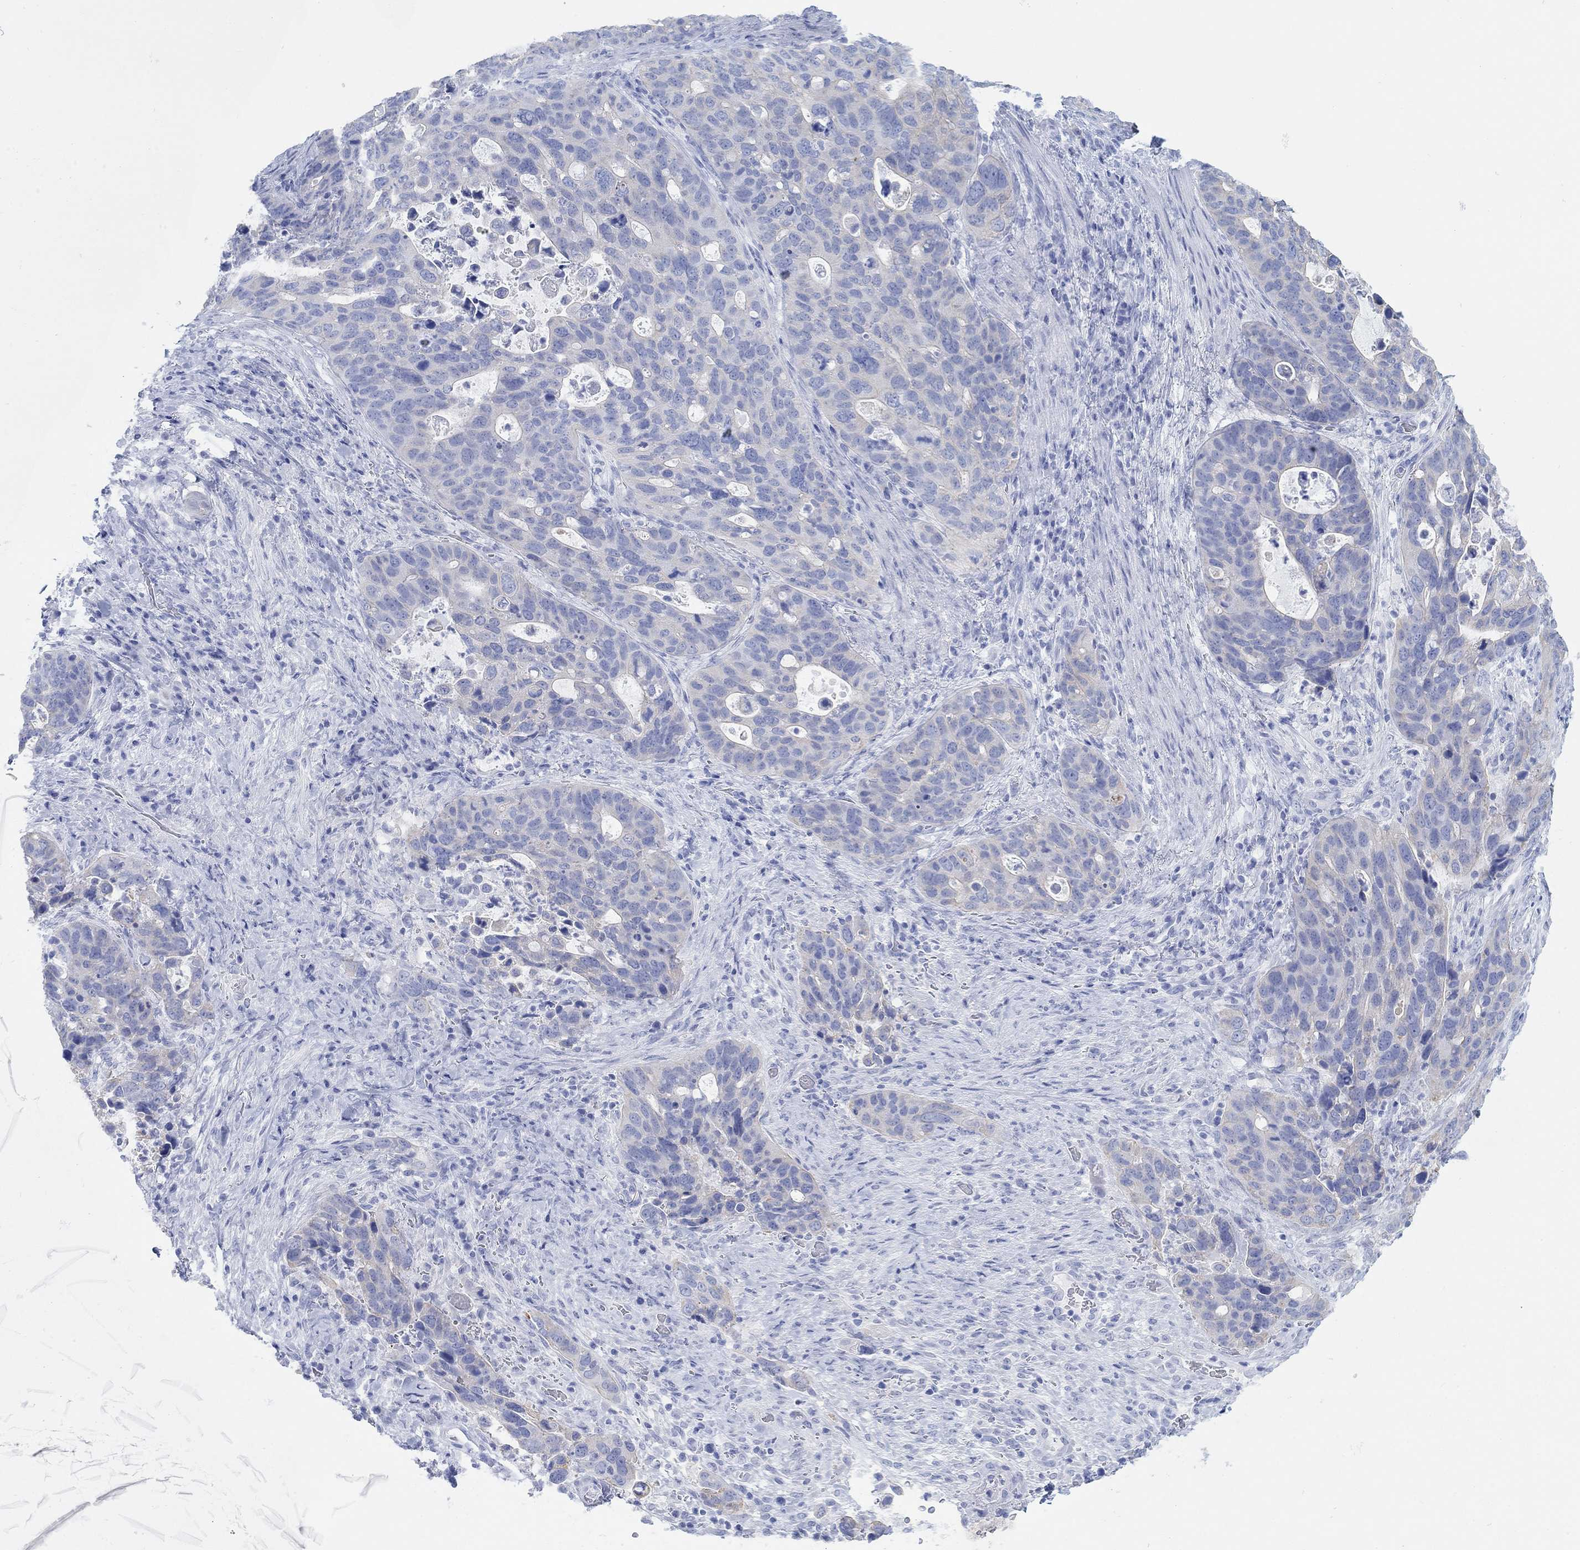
{"staining": {"intensity": "negative", "quantity": "none", "location": "none"}, "tissue": "stomach cancer", "cell_type": "Tumor cells", "image_type": "cancer", "snomed": [{"axis": "morphology", "description": "Adenocarcinoma, NOS"}, {"axis": "topography", "description": "Stomach"}], "caption": "An image of human stomach adenocarcinoma is negative for staining in tumor cells.", "gene": "AK8", "patient": {"sex": "male", "age": 54}}